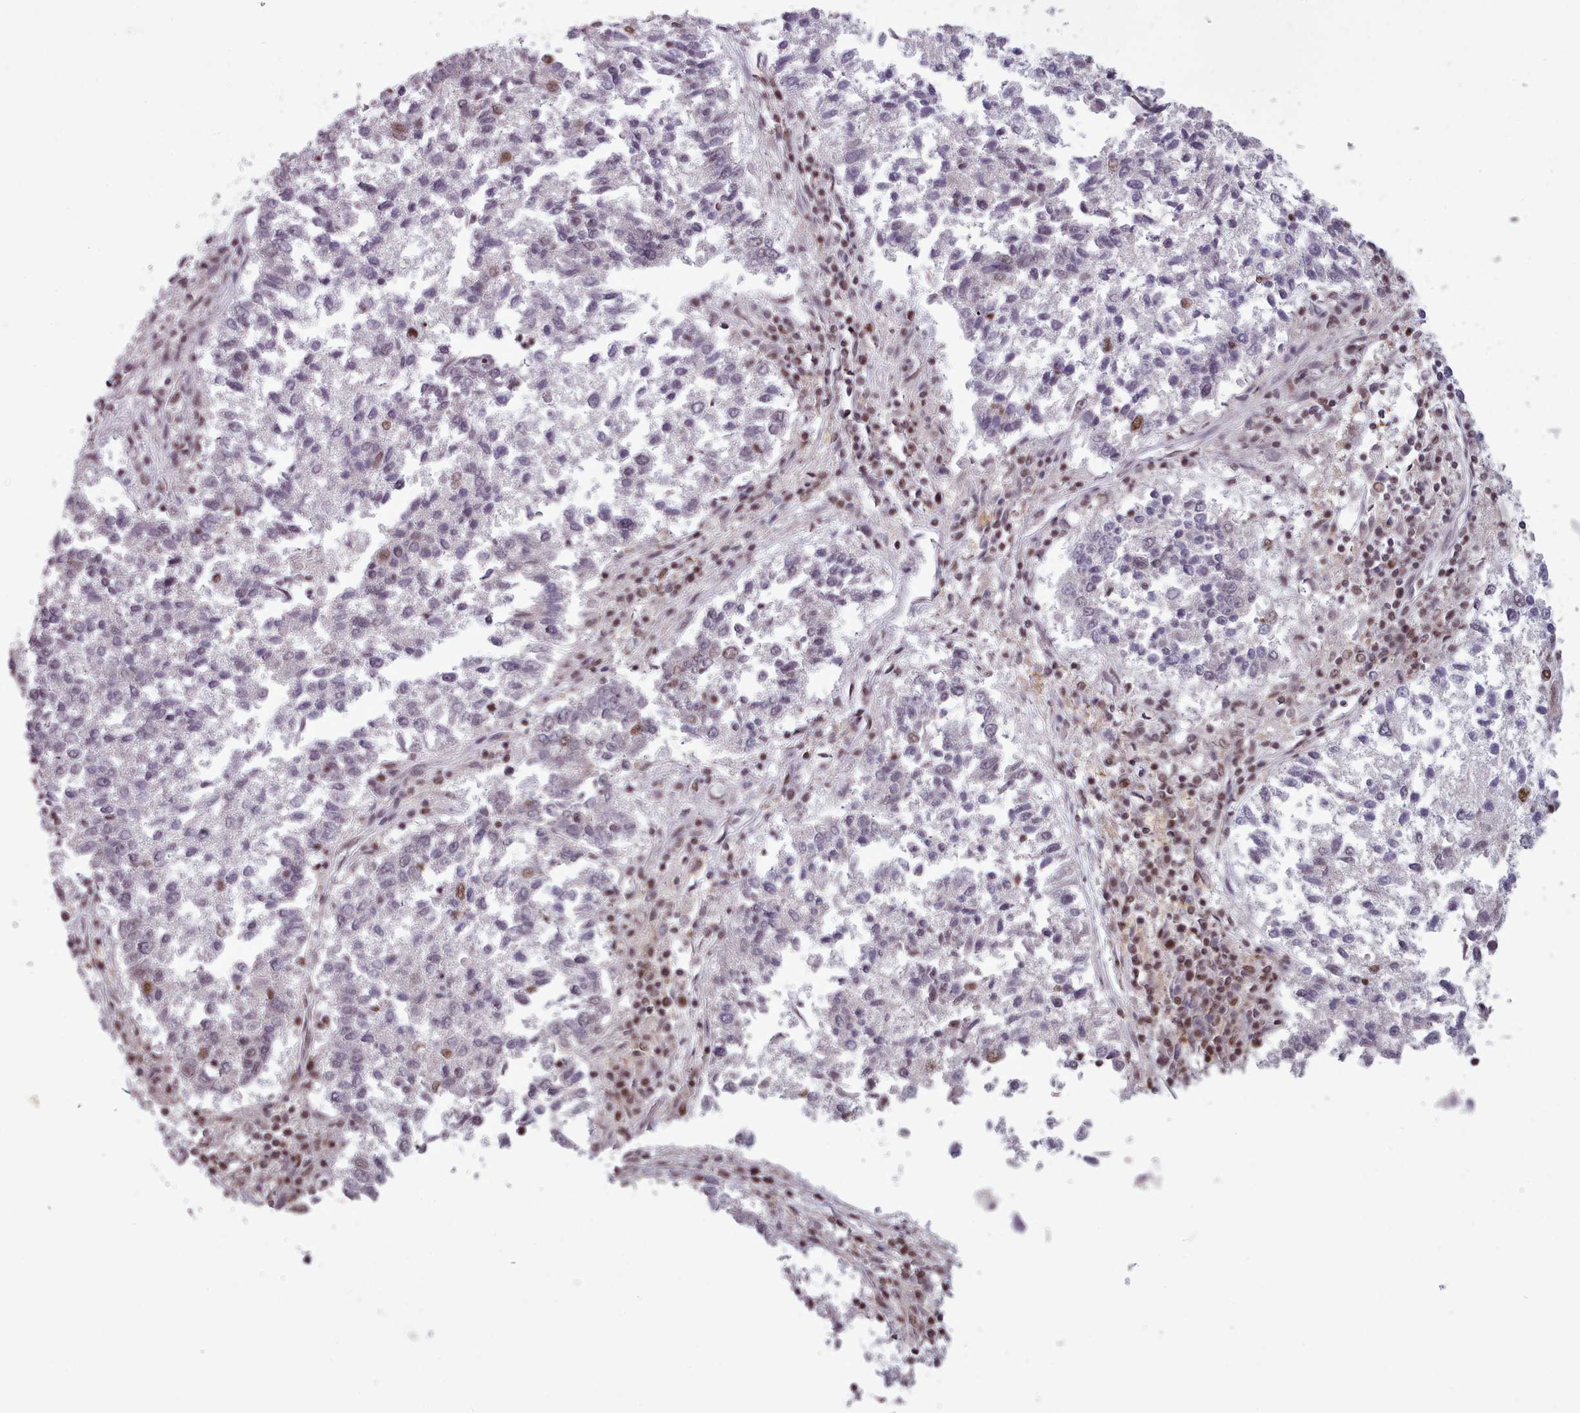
{"staining": {"intensity": "moderate", "quantity": "<25%", "location": "nuclear"}, "tissue": "lung cancer", "cell_type": "Tumor cells", "image_type": "cancer", "snomed": [{"axis": "morphology", "description": "Squamous cell carcinoma, NOS"}, {"axis": "topography", "description": "Lung"}], "caption": "Moderate nuclear staining for a protein is appreciated in approximately <25% of tumor cells of squamous cell carcinoma (lung) using immunohistochemistry.", "gene": "SRRM1", "patient": {"sex": "male", "age": 73}}